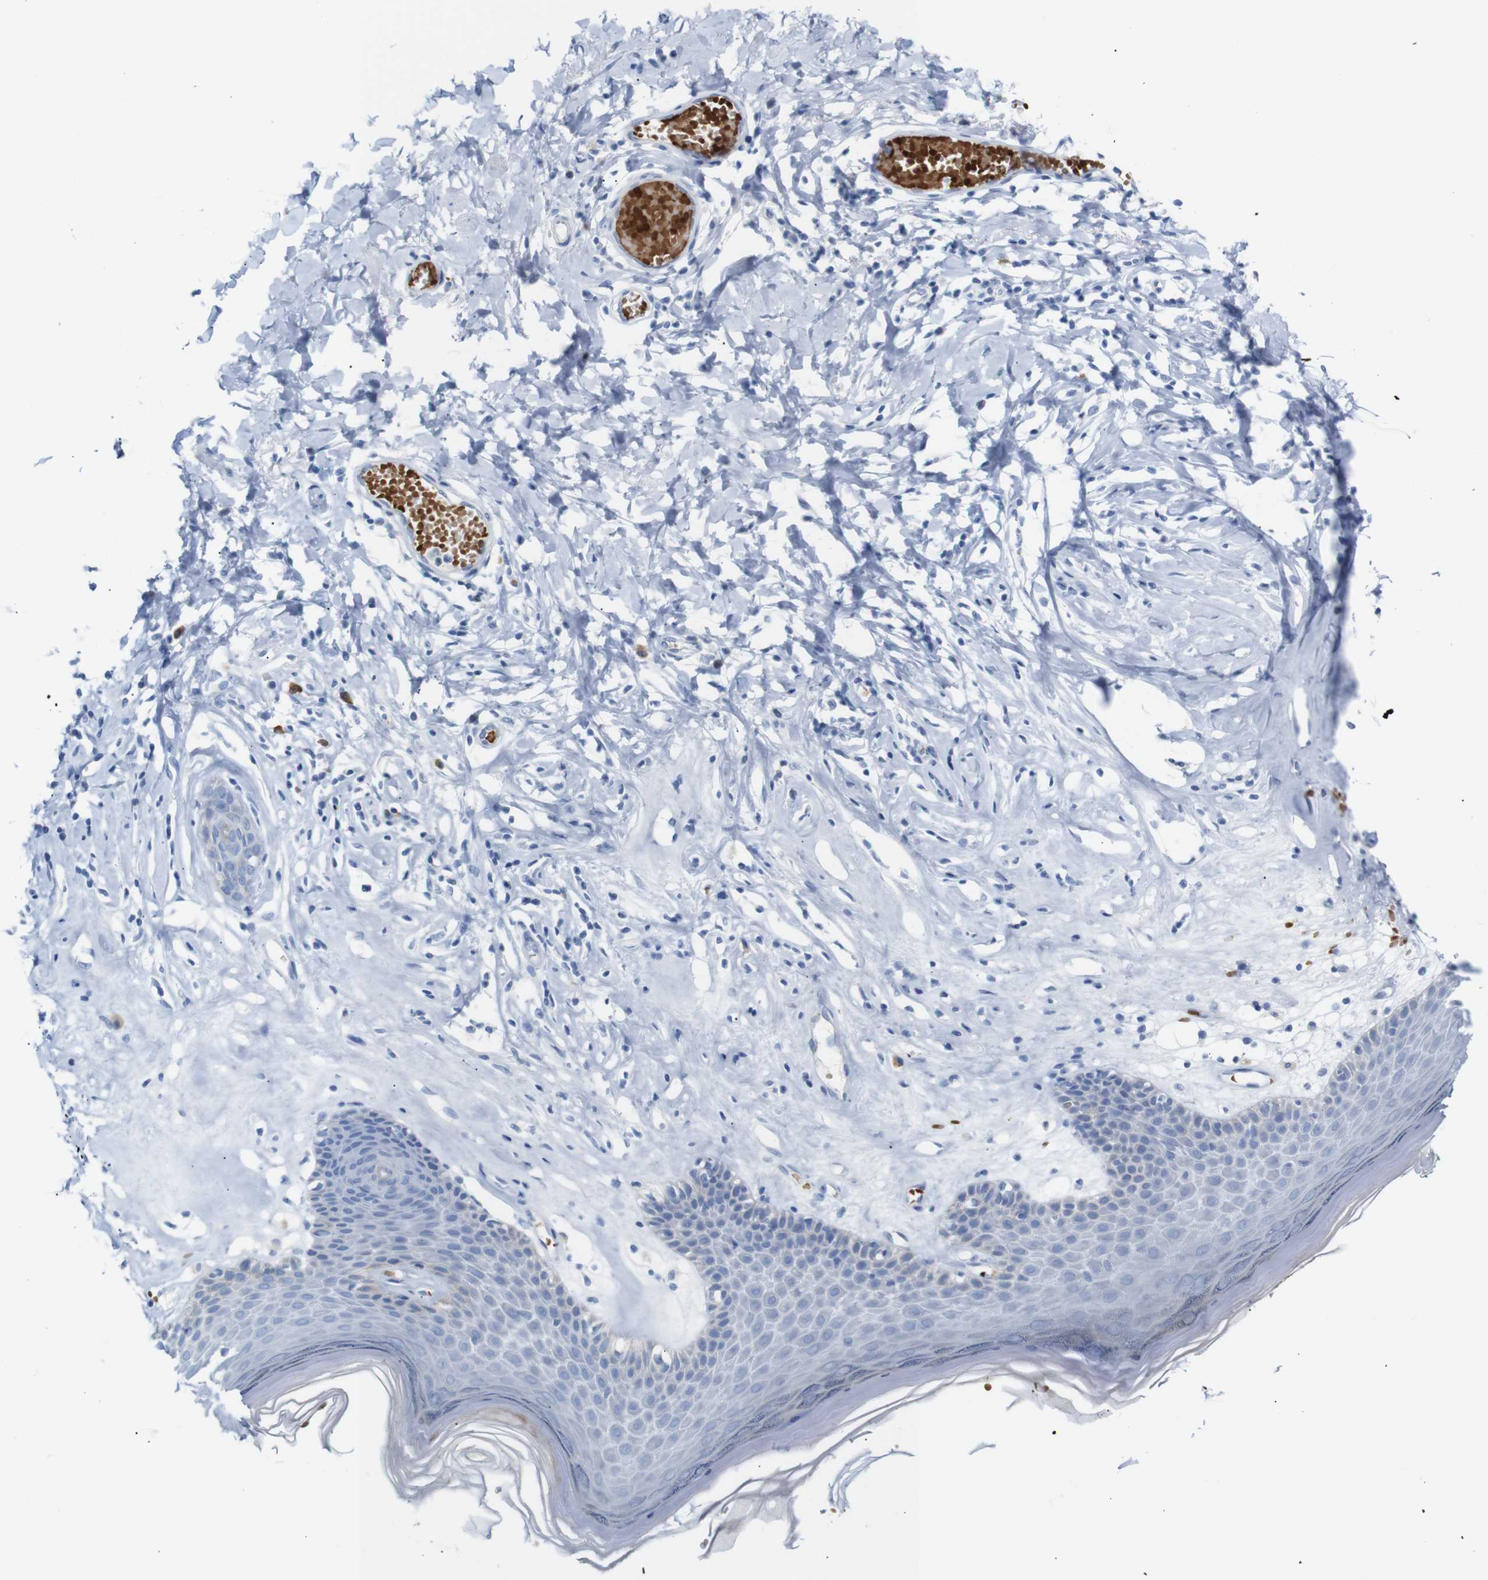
{"staining": {"intensity": "negative", "quantity": "none", "location": "none"}, "tissue": "skin", "cell_type": "Epidermal cells", "image_type": "normal", "snomed": [{"axis": "morphology", "description": "Normal tissue, NOS"}, {"axis": "morphology", "description": "Inflammation, NOS"}, {"axis": "topography", "description": "Vulva"}], "caption": "A photomicrograph of skin stained for a protein displays no brown staining in epidermal cells.", "gene": "ERVMER34", "patient": {"sex": "female", "age": 84}}